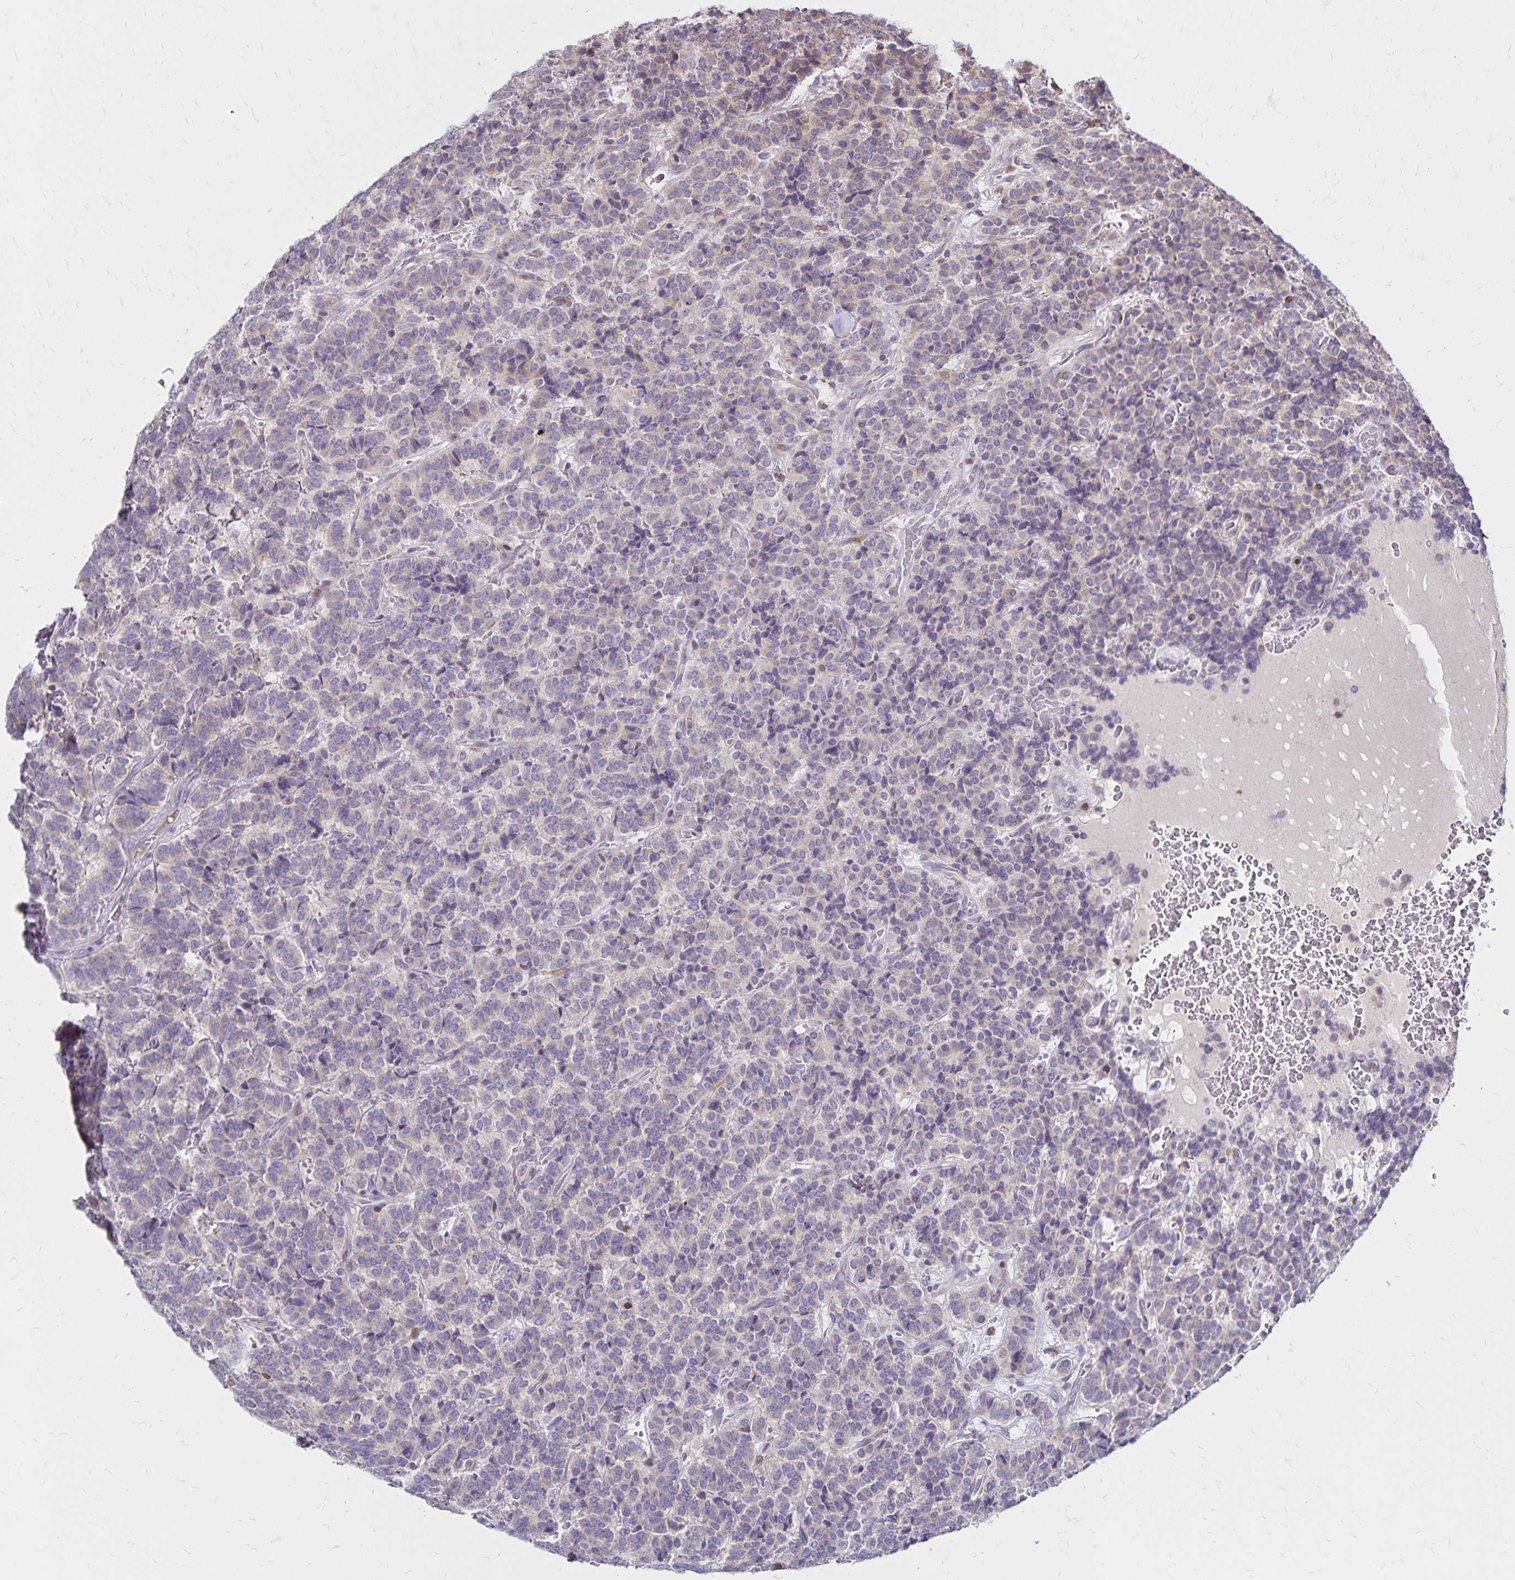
{"staining": {"intensity": "negative", "quantity": "none", "location": "none"}, "tissue": "carcinoid", "cell_type": "Tumor cells", "image_type": "cancer", "snomed": [{"axis": "morphology", "description": "Carcinoid, malignant, NOS"}, {"axis": "topography", "description": "Pancreas"}], "caption": "The IHC photomicrograph has no significant expression in tumor cells of carcinoid (malignant) tissue.", "gene": "NAGPA", "patient": {"sex": "male", "age": 36}}